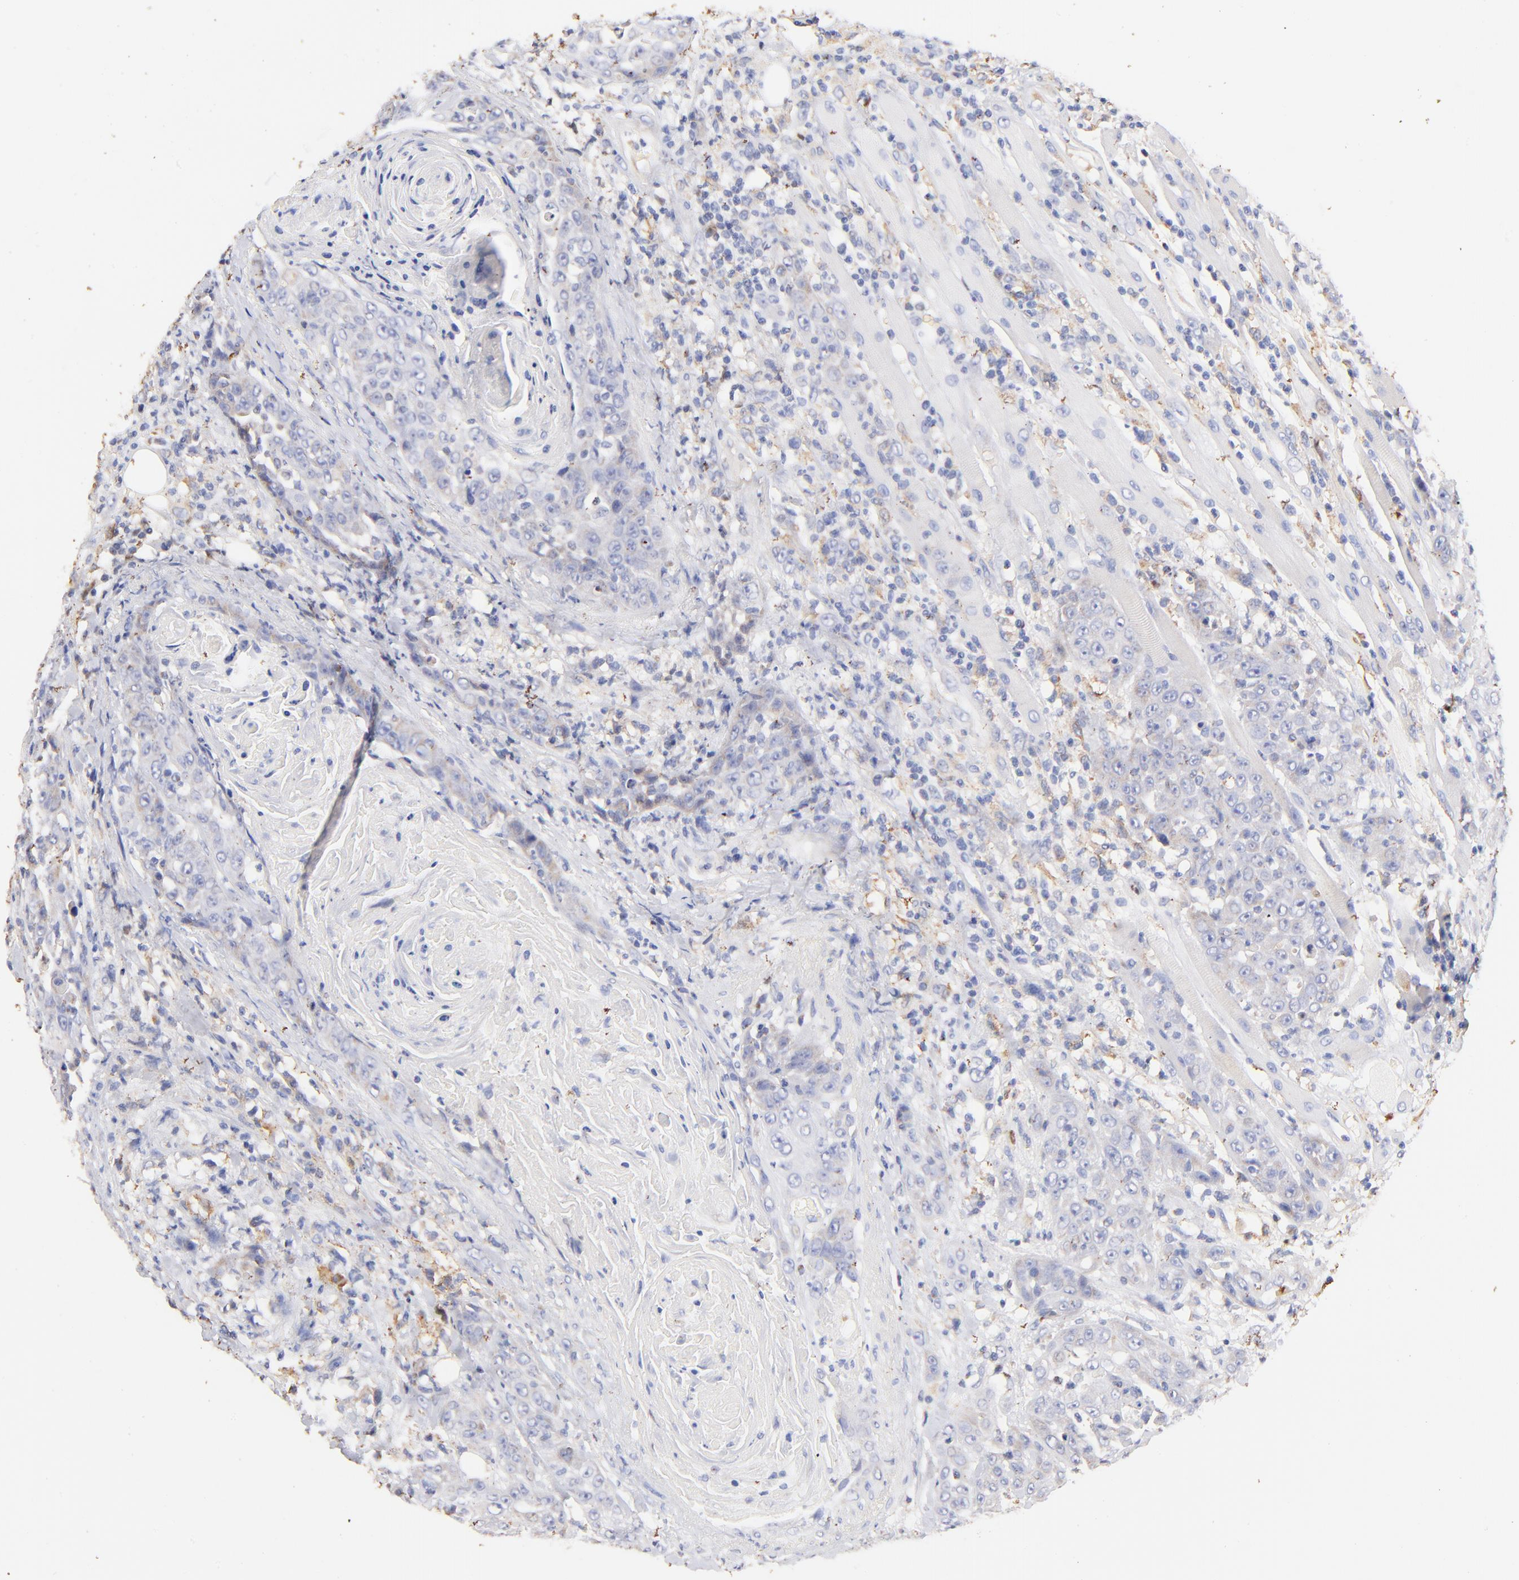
{"staining": {"intensity": "negative", "quantity": "none", "location": "none"}, "tissue": "head and neck cancer", "cell_type": "Tumor cells", "image_type": "cancer", "snomed": [{"axis": "morphology", "description": "Squamous cell carcinoma, NOS"}, {"axis": "topography", "description": "Head-Neck"}], "caption": "The micrograph exhibits no significant expression in tumor cells of head and neck cancer (squamous cell carcinoma).", "gene": "IGLV7-43", "patient": {"sex": "female", "age": 84}}